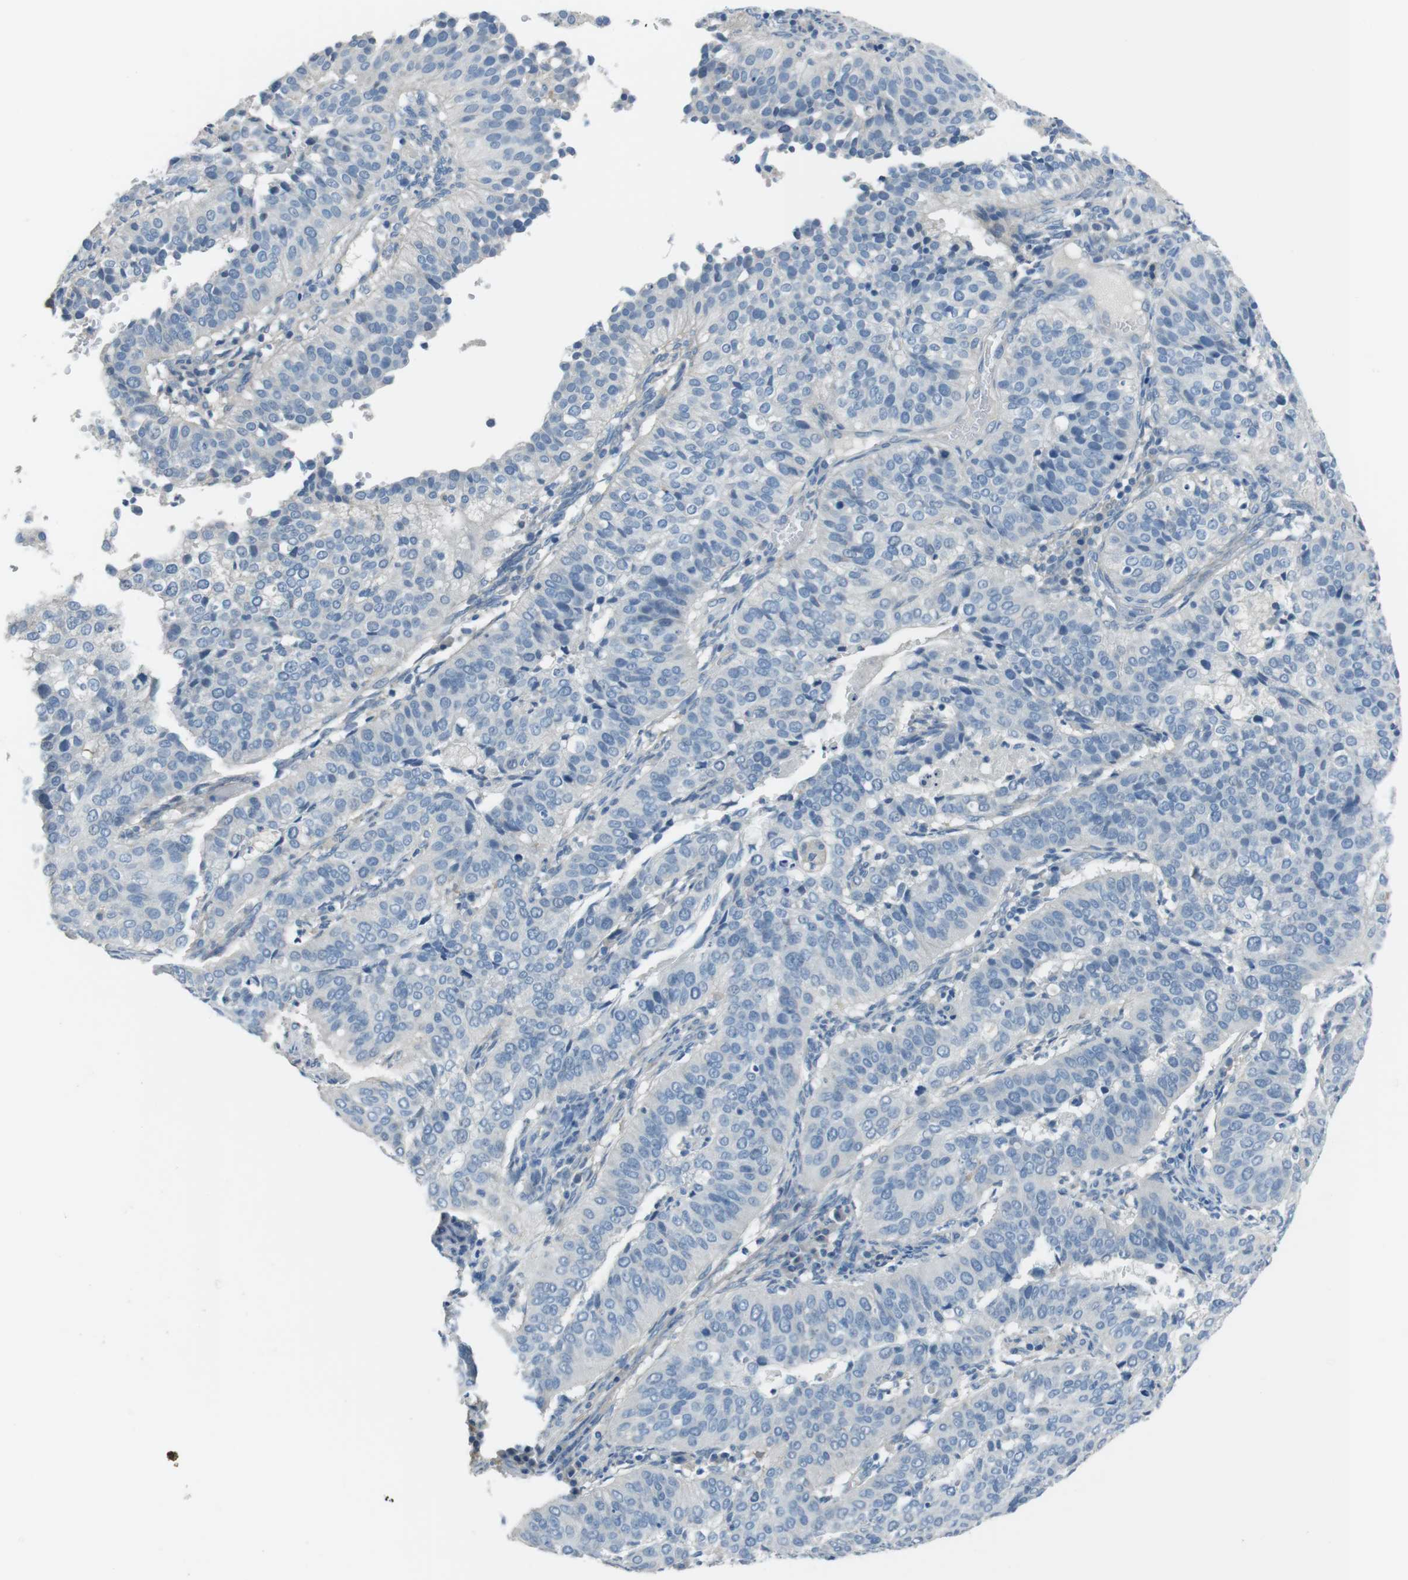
{"staining": {"intensity": "negative", "quantity": "none", "location": "none"}, "tissue": "cervical cancer", "cell_type": "Tumor cells", "image_type": "cancer", "snomed": [{"axis": "morphology", "description": "Normal tissue, NOS"}, {"axis": "morphology", "description": "Squamous cell carcinoma, NOS"}, {"axis": "topography", "description": "Cervix"}], "caption": "DAB immunohistochemical staining of human cervical cancer (squamous cell carcinoma) reveals no significant expression in tumor cells.", "gene": "CYP2C8", "patient": {"sex": "female", "age": 39}}